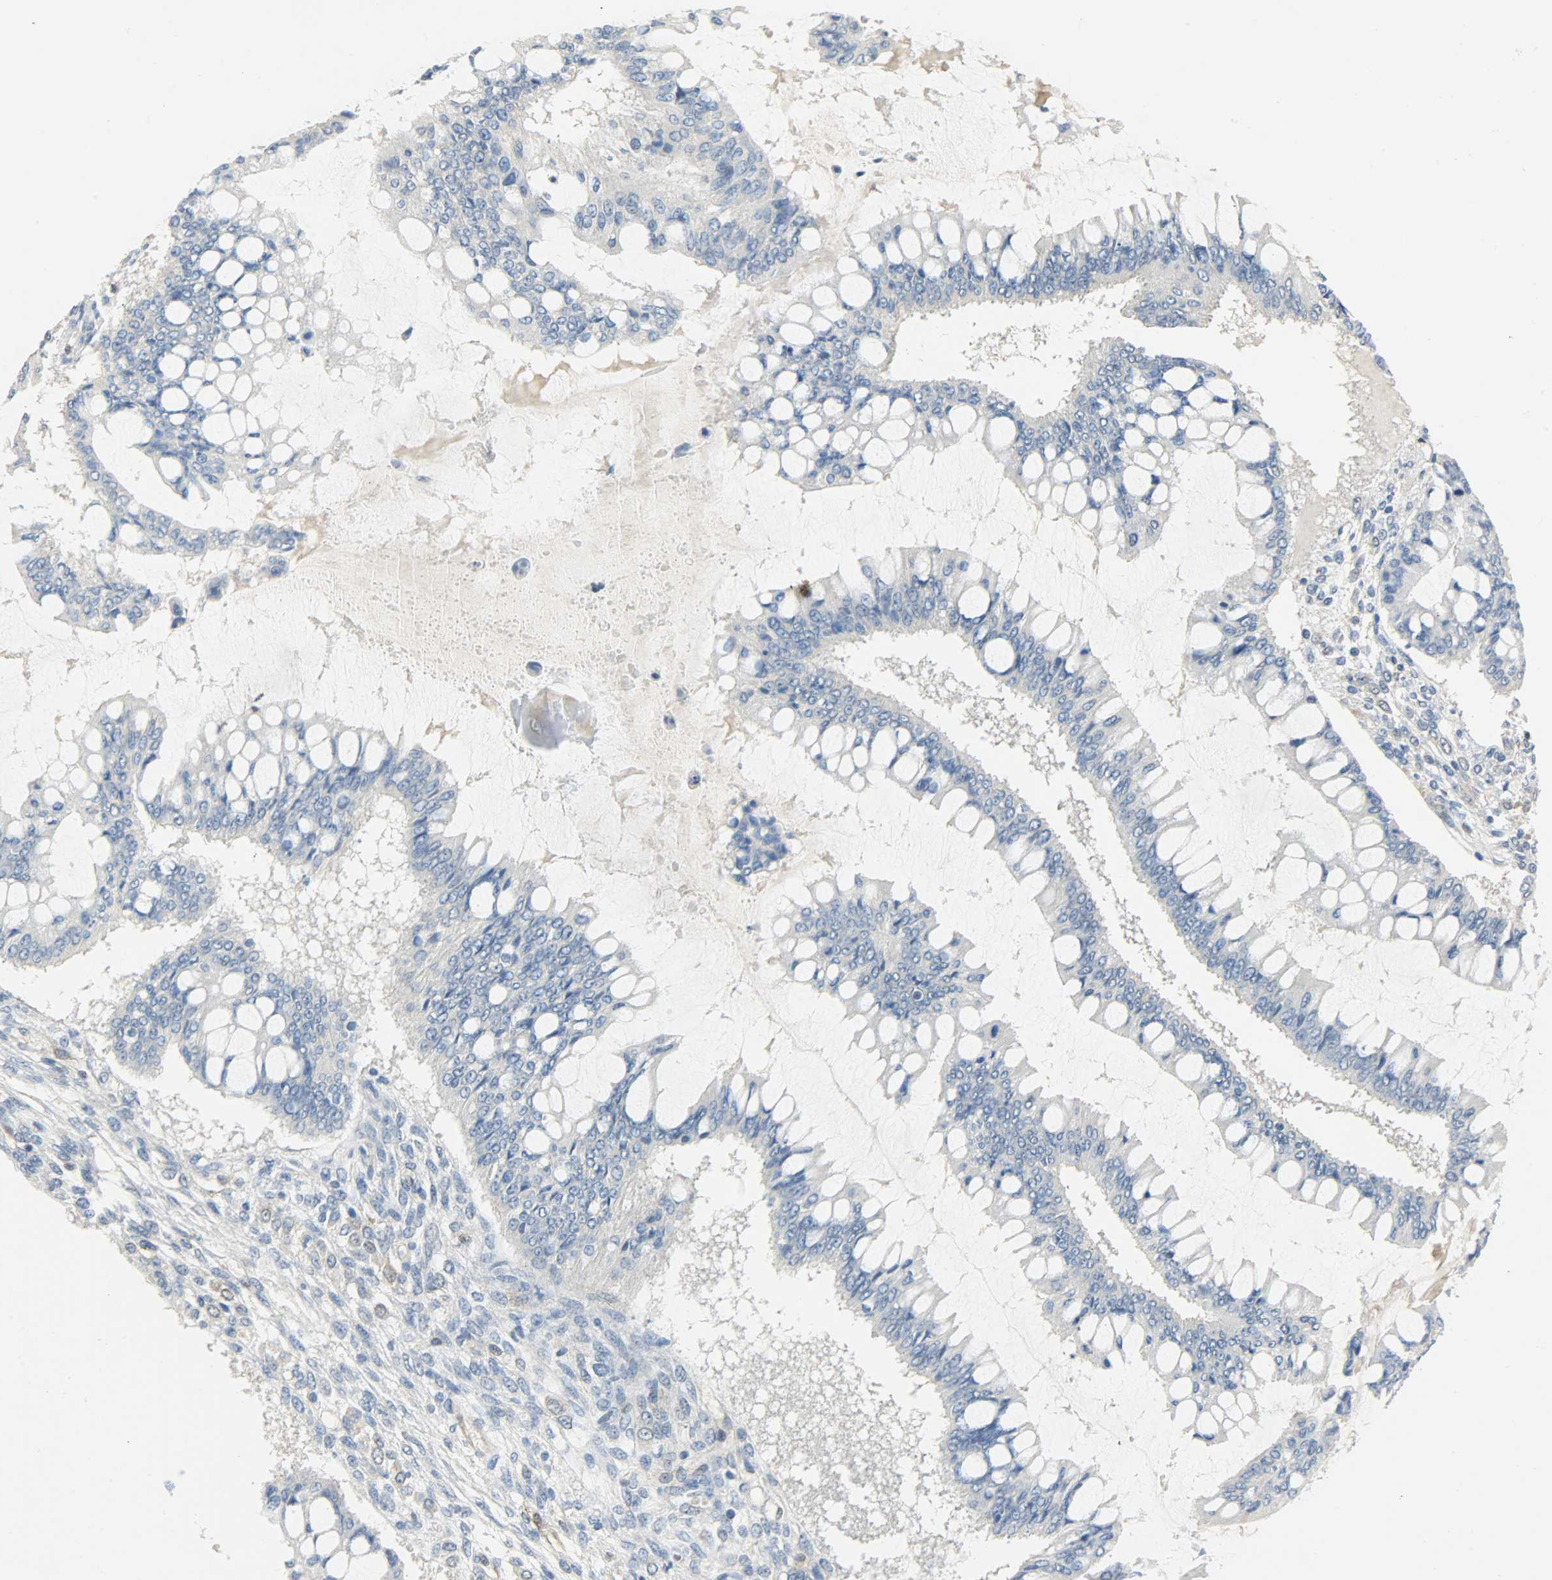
{"staining": {"intensity": "negative", "quantity": "none", "location": "none"}, "tissue": "ovarian cancer", "cell_type": "Tumor cells", "image_type": "cancer", "snomed": [{"axis": "morphology", "description": "Cystadenocarcinoma, mucinous, NOS"}, {"axis": "topography", "description": "Ovary"}], "caption": "IHC image of neoplastic tissue: human mucinous cystadenocarcinoma (ovarian) stained with DAB shows no significant protein staining in tumor cells.", "gene": "FKBP1A", "patient": {"sex": "female", "age": 73}}